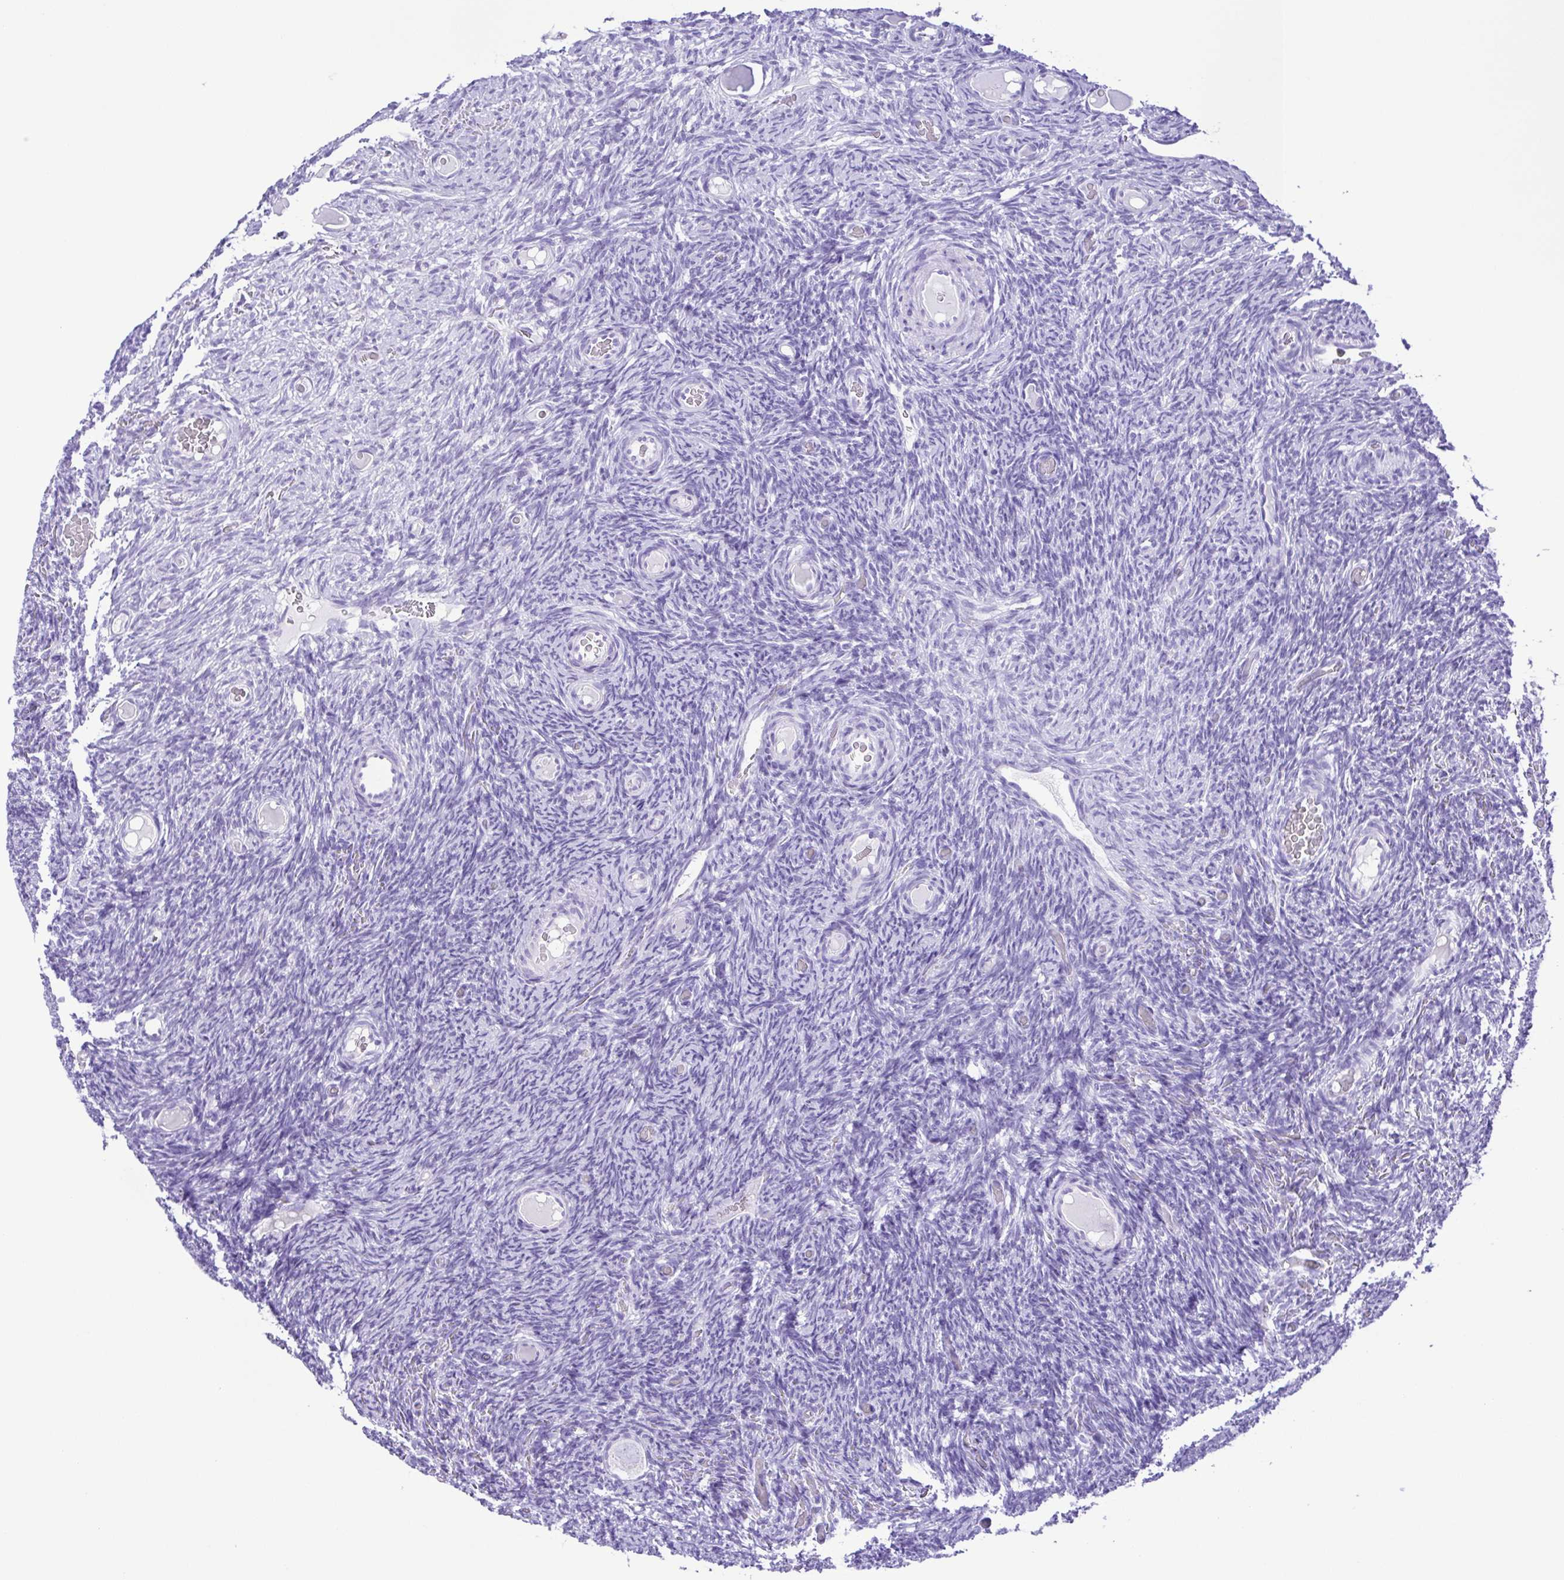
{"staining": {"intensity": "negative", "quantity": "none", "location": "none"}, "tissue": "ovary", "cell_type": "Follicle cells", "image_type": "normal", "snomed": [{"axis": "morphology", "description": "Normal tissue, NOS"}, {"axis": "topography", "description": "Ovary"}], "caption": "Follicle cells are negative for protein expression in unremarkable human ovary.", "gene": "CASP14", "patient": {"sex": "female", "age": 34}}